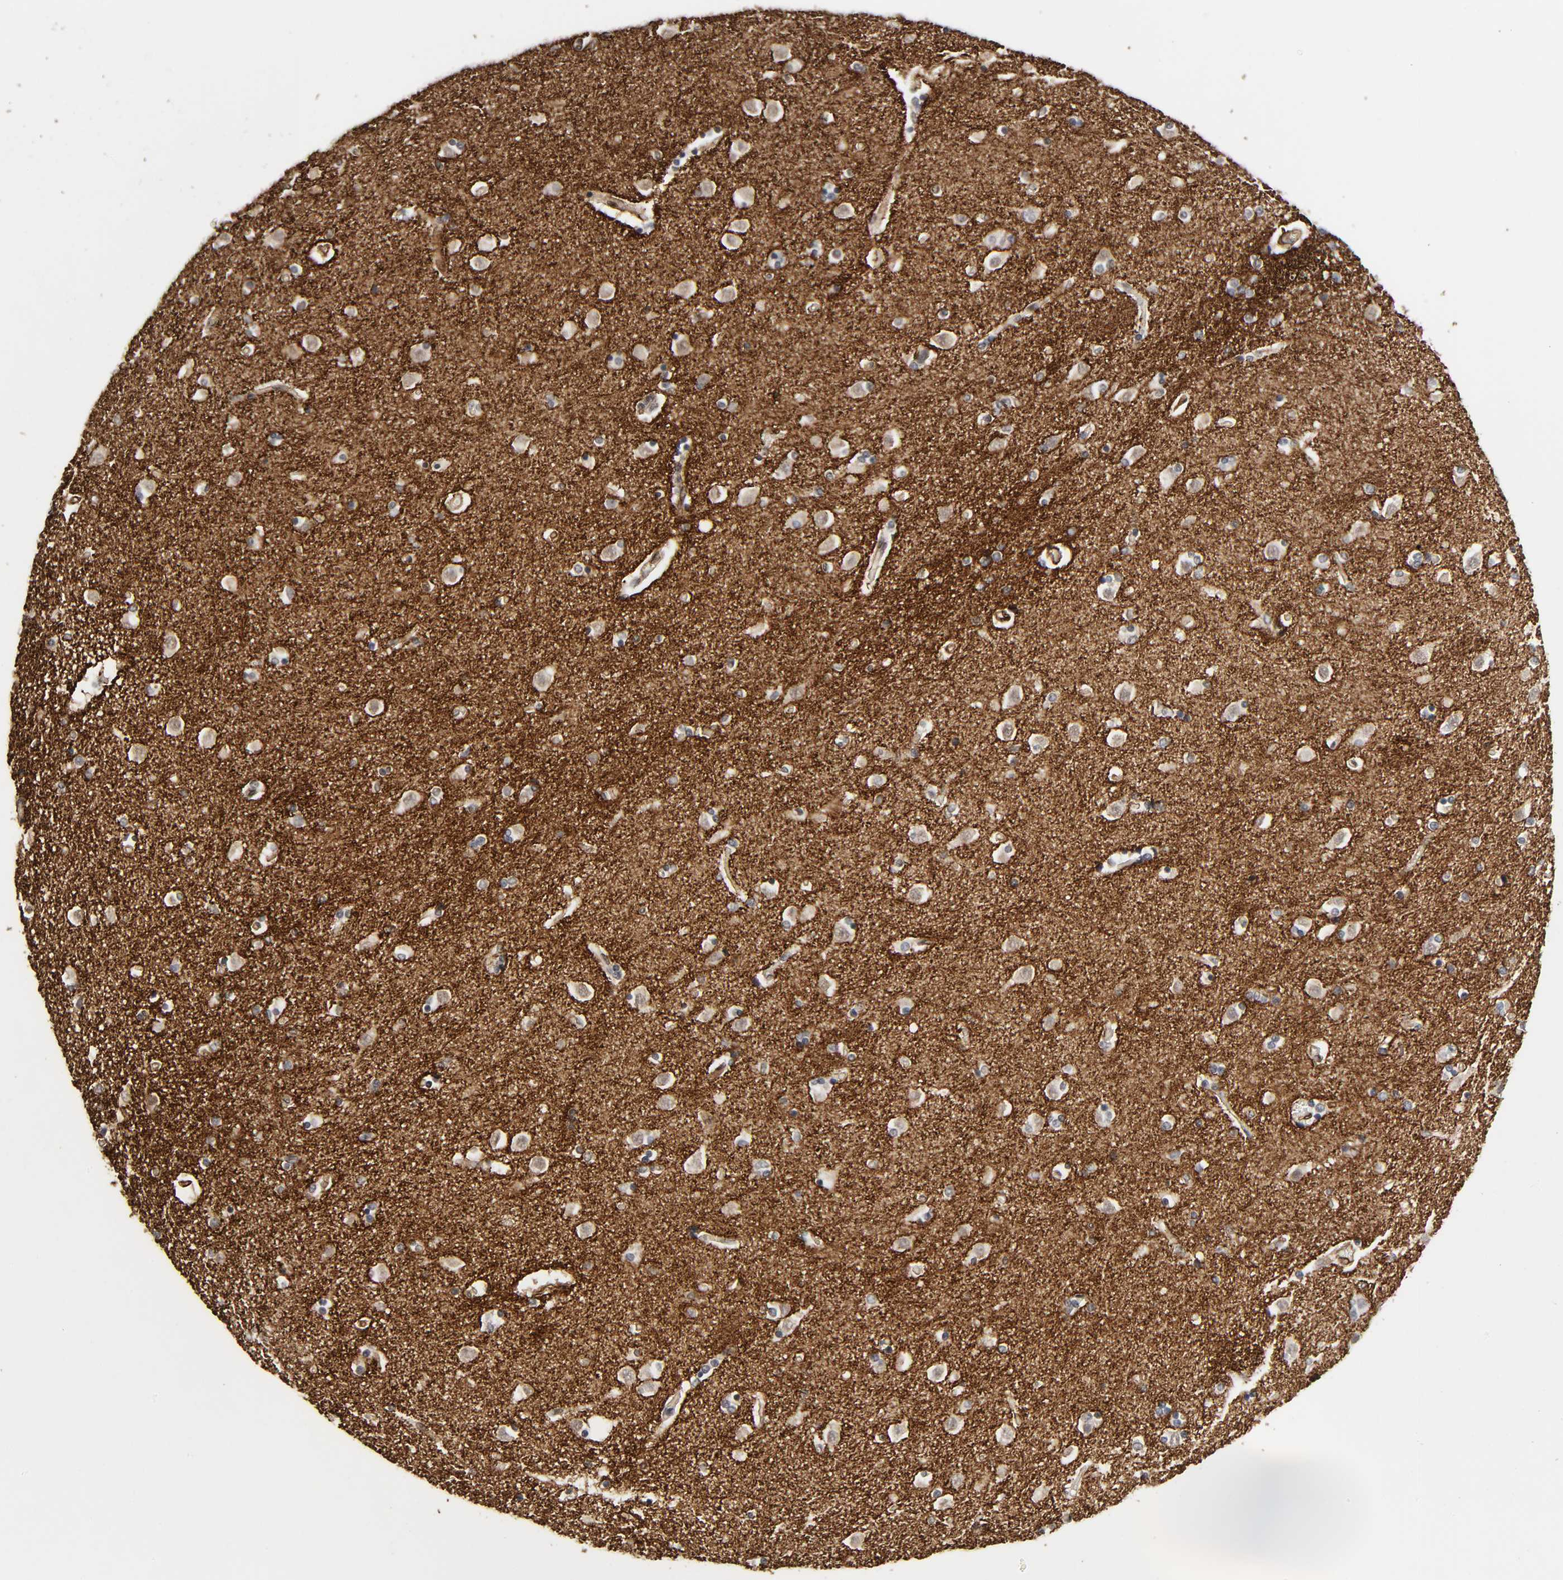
{"staining": {"intensity": "weak", "quantity": ">75%", "location": "cytoplasmic/membranous,nuclear"}, "tissue": "caudate", "cell_type": "Glial cells", "image_type": "normal", "snomed": [{"axis": "morphology", "description": "Normal tissue, NOS"}, {"axis": "topography", "description": "Lateral ventricle wall"}], "caption": "Glial cells display low levels of weak cytoplasmic/membranous,nuclear expression in about >75% of cells in unremarkable caudate.", "gene": "AHNAK2", "patient": {"sex": "female", "age": 54}}